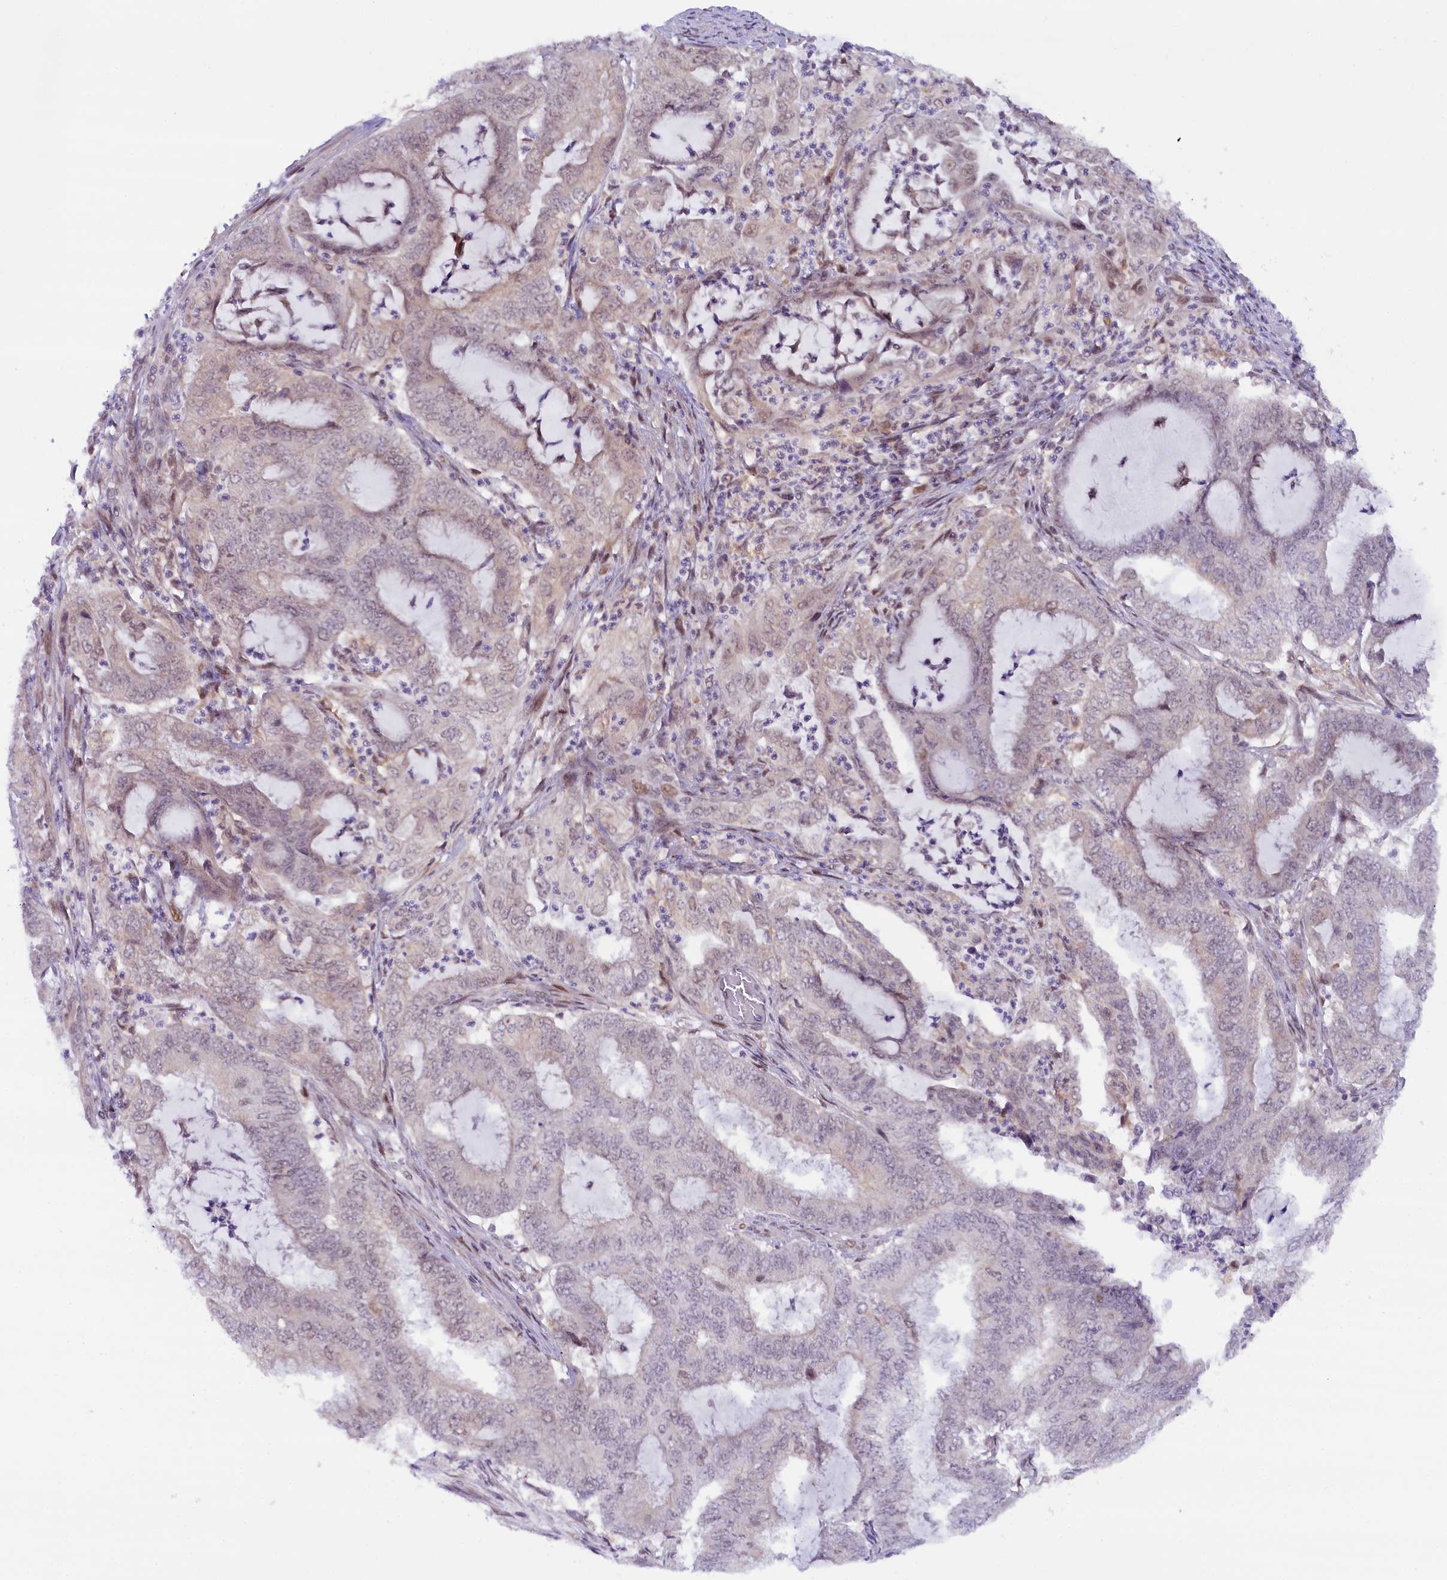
{"staining": {"intensity": "negative", "quantity": "none", "location": "none"}, "tissue": "endometrial cancer", "cell_type": "Tumor cells", "image_type": "cancer", "snomed": [{"axis": "morphology", "description": "Adenocarcinoma, NOS"}, {"axis": "topography", "description": "Endometrium"}], "caption": "Endometrial cancer (adenocarcinoma) was stained to show a protein in brown. There is no significant staining in tumor cells.", "gene": "FCHO1", "patient": {"sex": "female", "age": 51}}